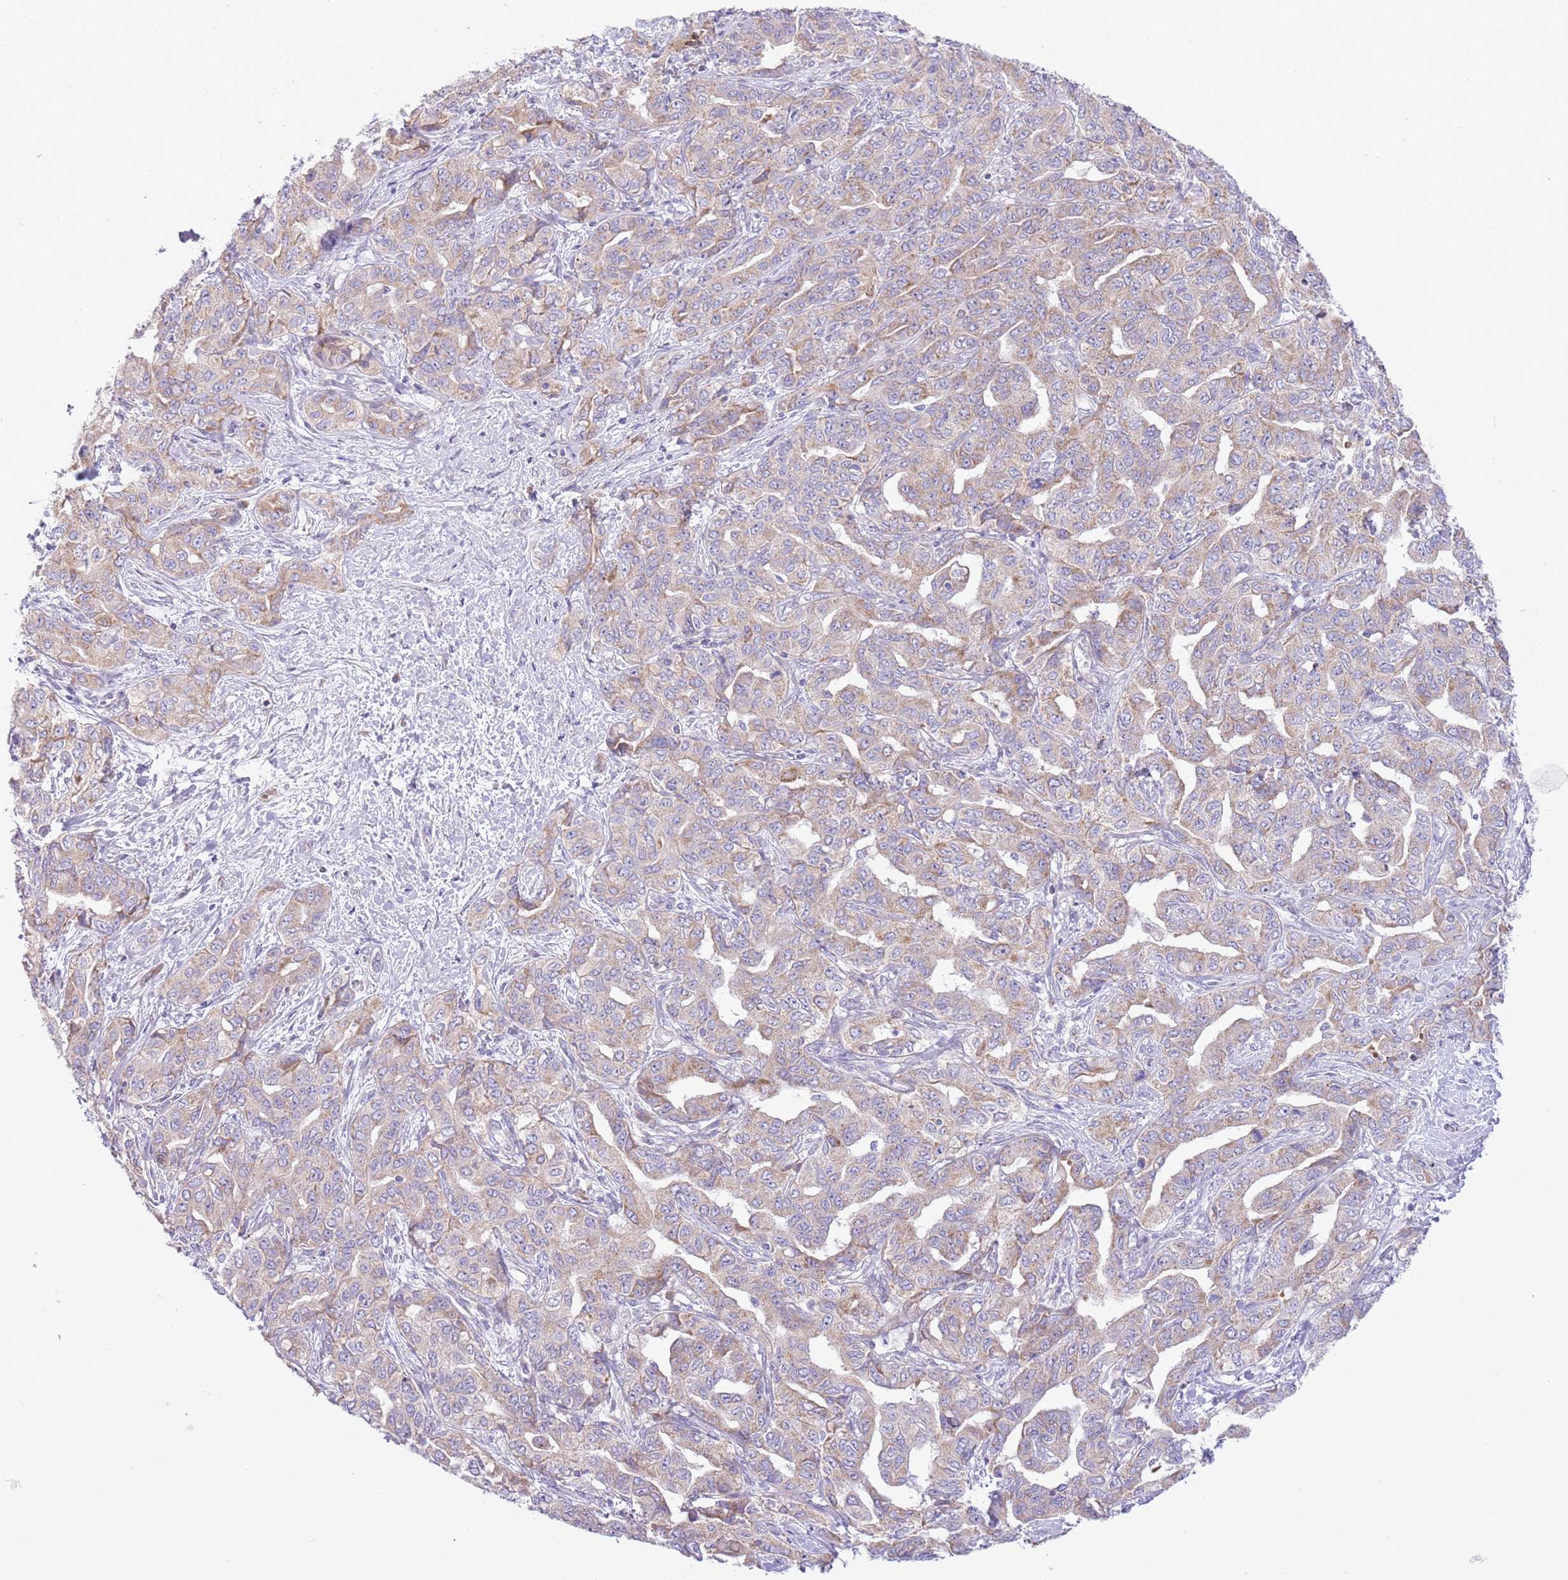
{"staining": {"intensity": "weak", "quantity": ">75%", "location": "cytoplasmic/membranous"}, "tissue": "liver cancer", "cell_type": "Tumor cells", "image_type": "cancer", "snomed": [{"axis": "morphology", "description": "Cholangiocarcinoma"}, {"axis": "topography", "description": "Liver"}], "caption": "Tumor cells show low levels of weak cytoplasmic/membranous positivity in about >75% of cells in human liver cancer. (Stains: DAB (3,3'-diaminobenzidine) in brown, nuclei in blue, Microscopy: brightfield microscopy at high magnification).", "gene": "OAZ2", "patient": {"sex": "male", "age": 59}}